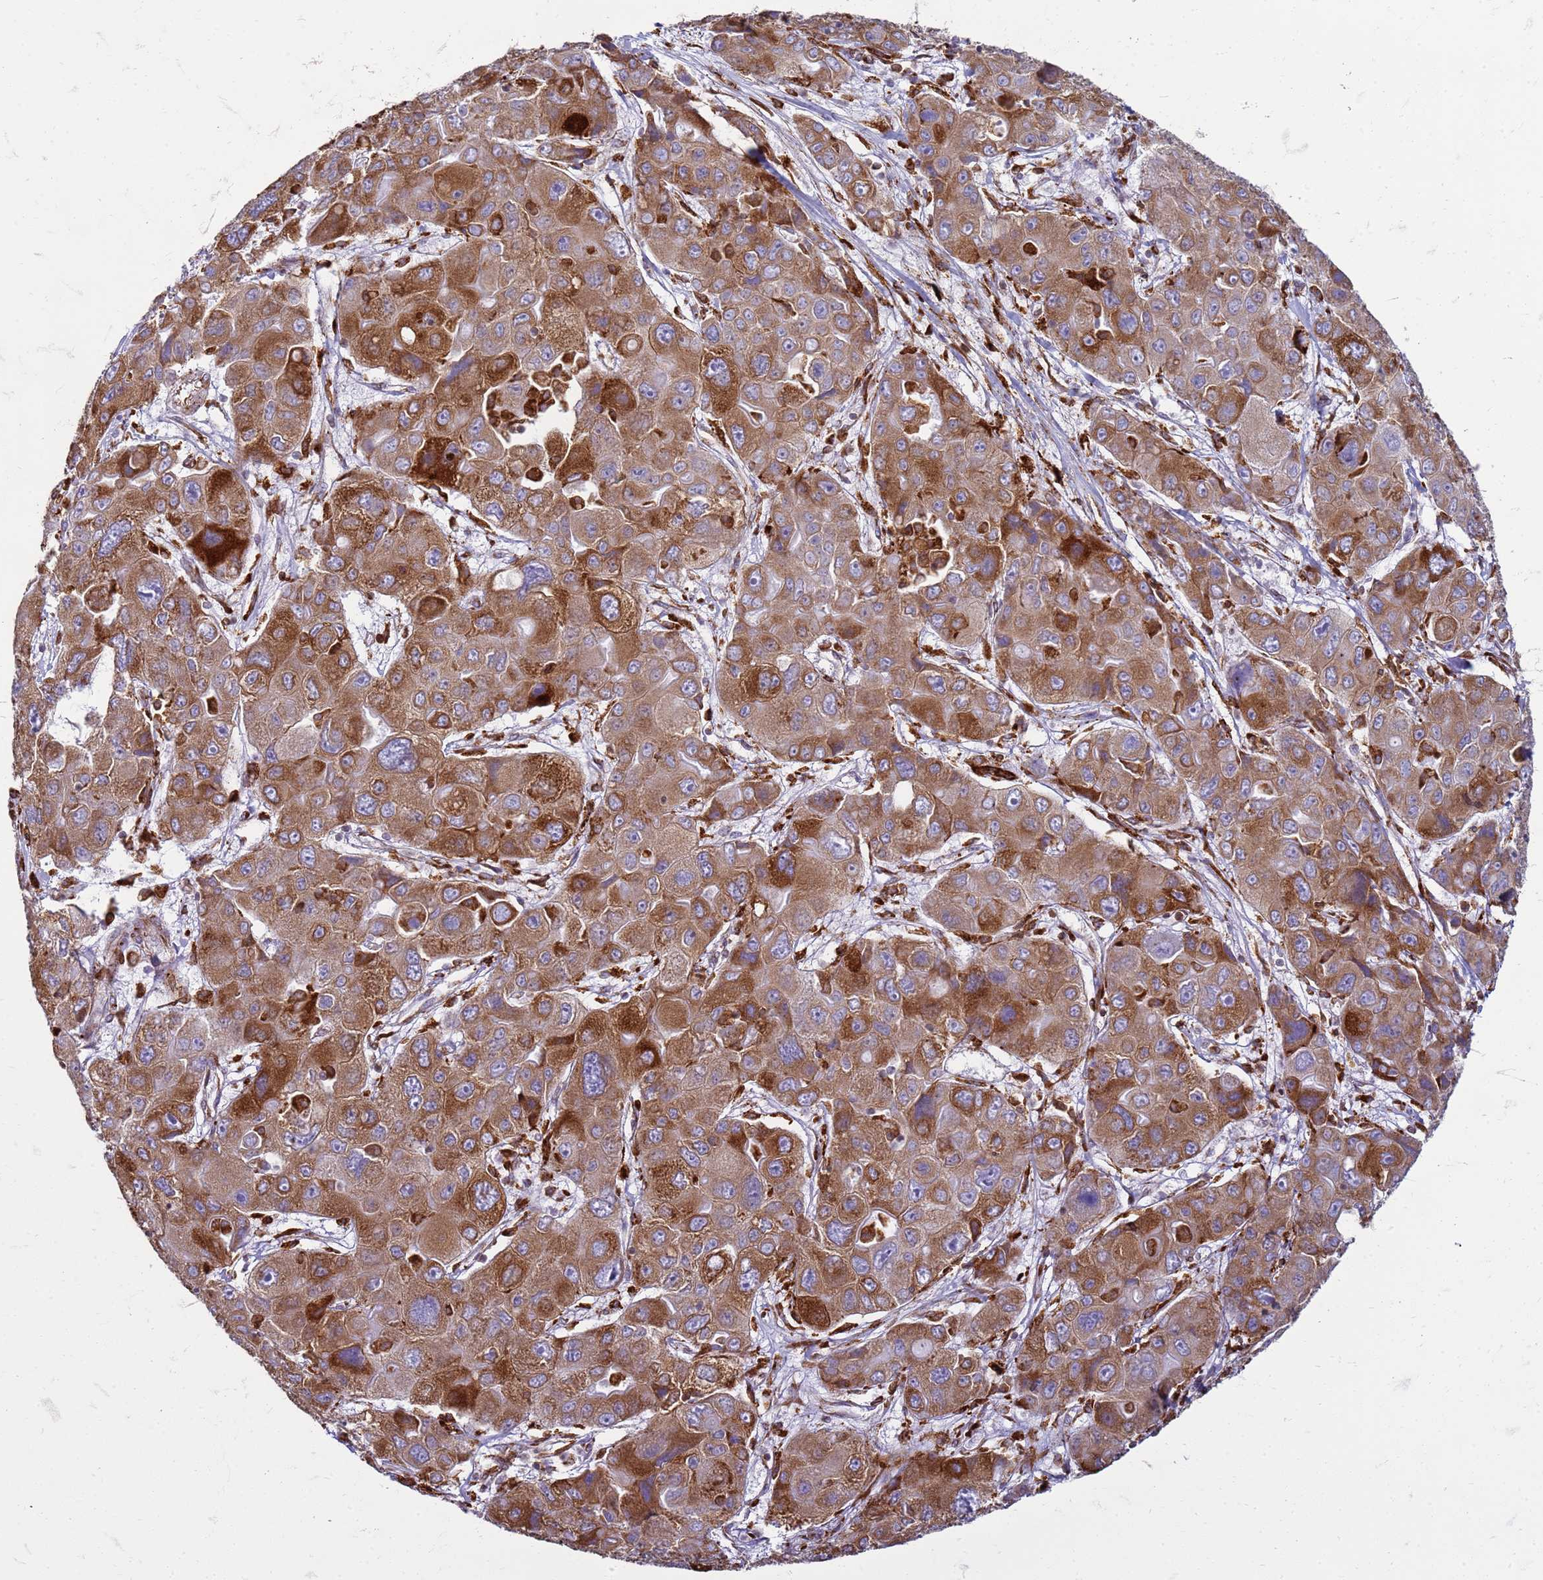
{"staining": {"intensity": "strong", "quantity": ">75%", "location": "cytoplasmic/membranous"}, "tissue": "liver cancer", "cell_type": "Tumor cells", "image_type": "cancer", "snomed": [{"axis": "morphology", "description": "Cholangiocarcinoma"}, {"axis": "topography", "description": "Liver"}], "caption": "Protein expression by immunohistochemistry (IHC) shows strong cytoplasmic/membranous staining in about >75% of tumor cells in liver cancer. (Brightfield microscopy of DAB IHC at high magnification).", "gene": "PDK3", "patient": {"sex": "male", "age": 67}}